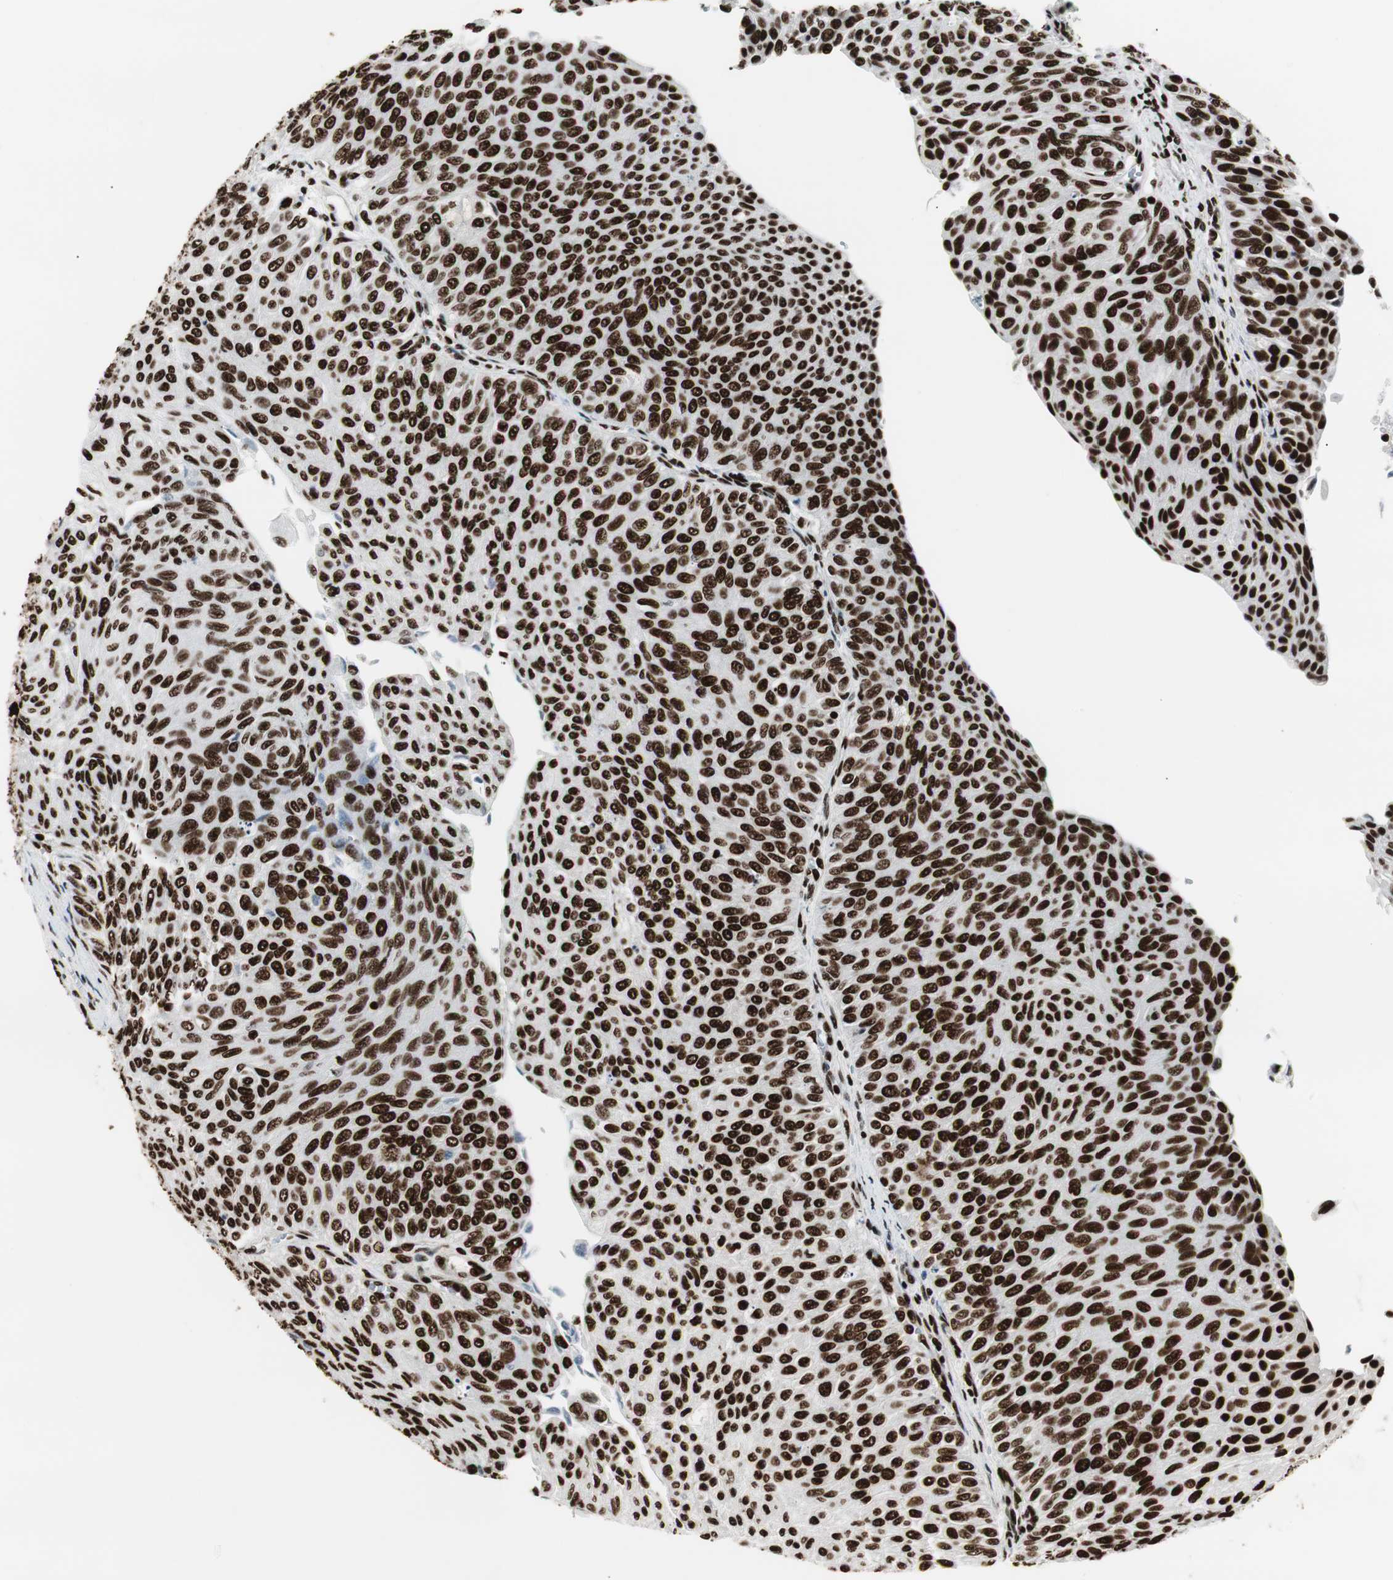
{"staining": {"intensity": "strong", "quantity": ">75%", "location": "nuclear"}, "tissue": "urothelial cancer", "cell_type": "Tumor cells", "image_type": "cancer", "snomed": [{"axis": "morphology", "description": "Urothelial carcinoma, Low grade"}, {"axis": "topography", "description": "Urinary bladder"}], "caption": "The immunohistochemical stain labels strong nuclear positivity in tumor cells of low-grade urothelial carcinoma tissue. The staining was performed using DAB (3,3'-diaminobenzidine) to visualize the protein expression in brown, while the nuclei were stained in blue with hematoxylin (Magnification: 20x).", "gene": "MTA2", "patient": {"sex": "male", "age": 78}}